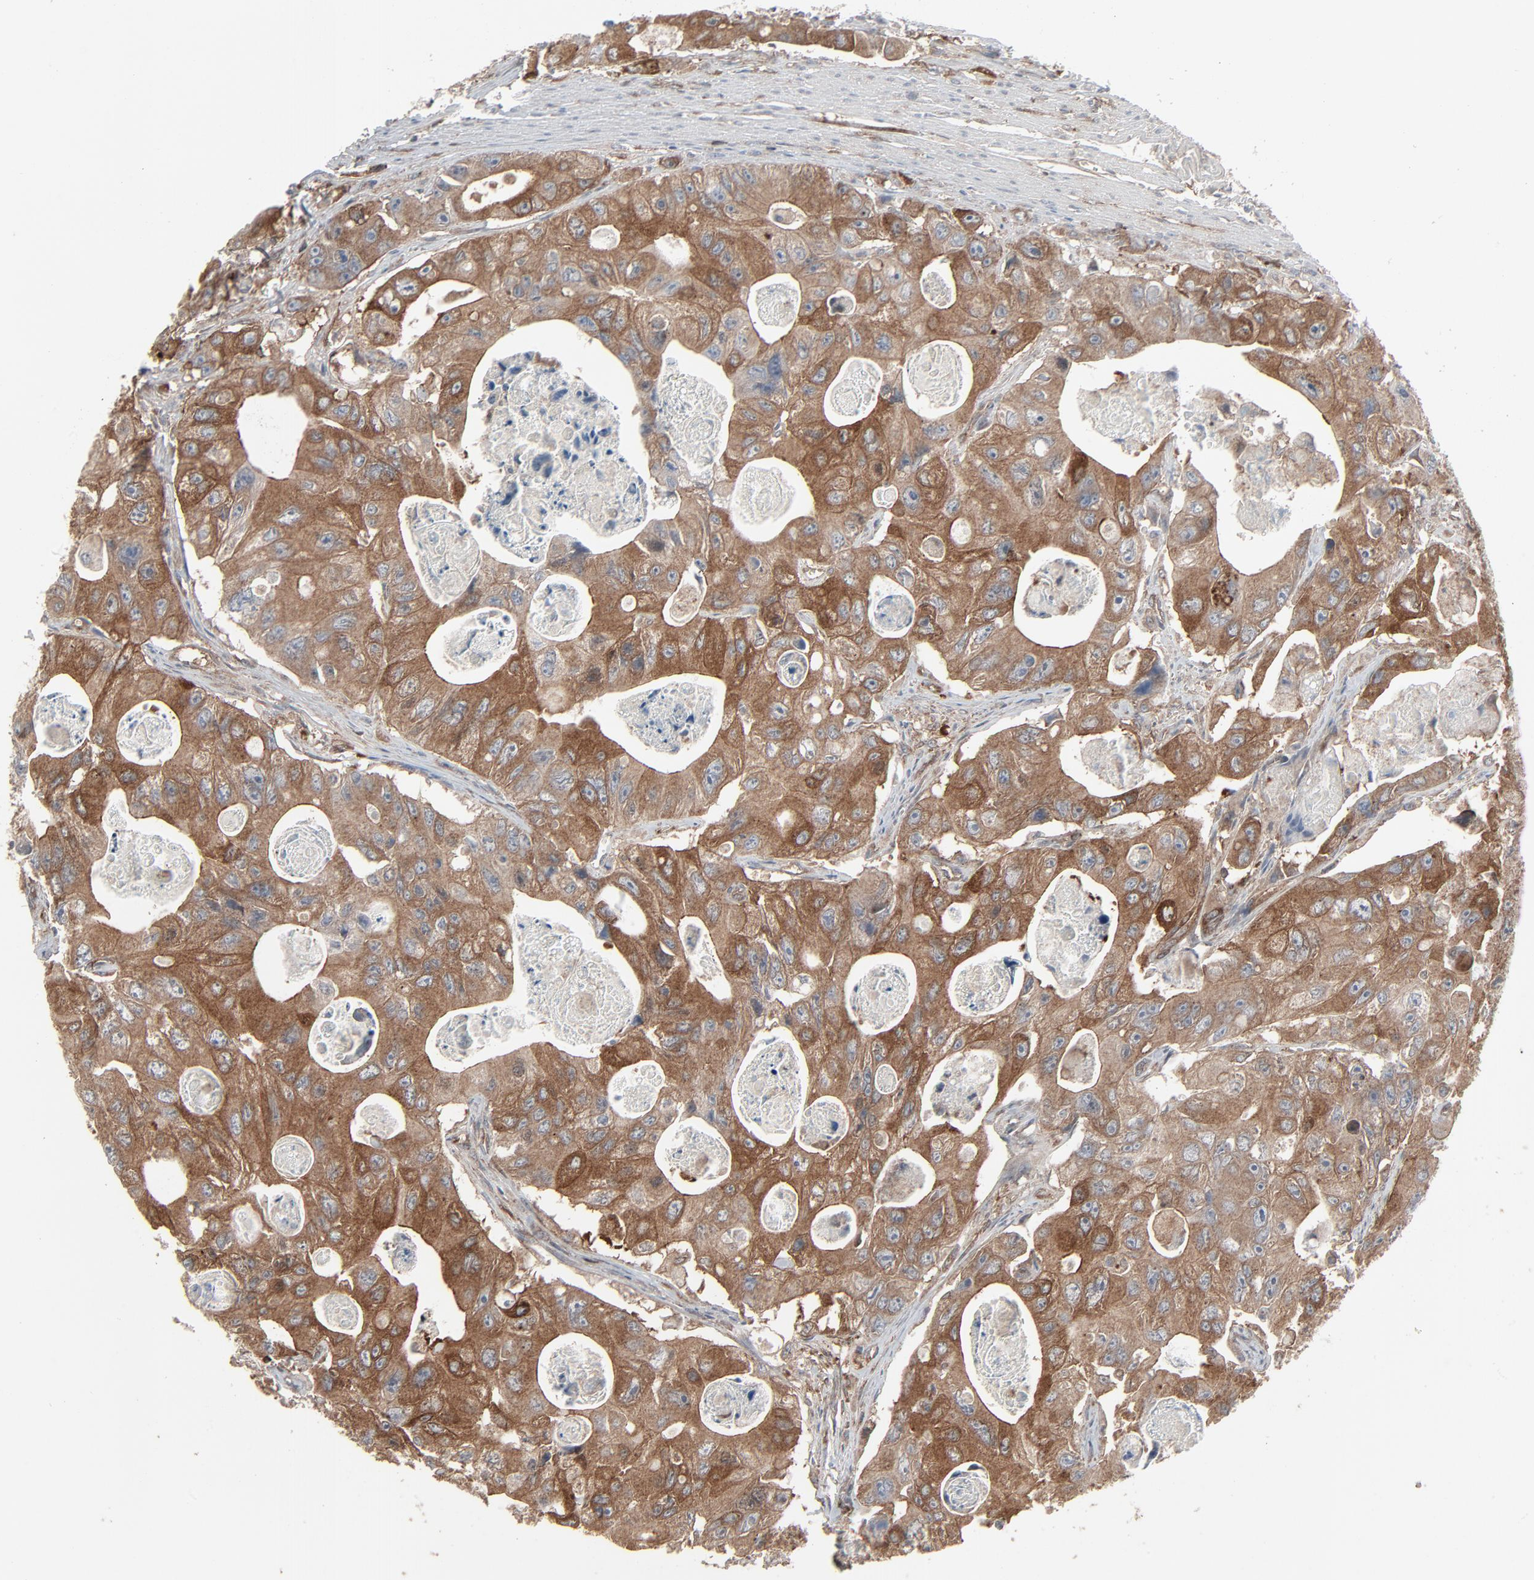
{"staining": {"intensity": "moderate", "quantity": ">75%", "location": "cytoplasmic/membranous"}, "tissue": "colorectal cancer", "cell_type": "Tumor cells", "image_type": "cancer", "snomed": [{"axis": "morphology", "description": "Adenocarcinoma, NOS"}, {"axis": "topography", "description": "Colon"}], "caption": "Adenocarcinoma (colorectal) was stained to show a protein in brown. There is medium levels of moderate cytoplasmic/membranous expression in approximately >75% of tumor cells.", "gene": "OPTN", "patient": {"sex": "female", "age": 46}}